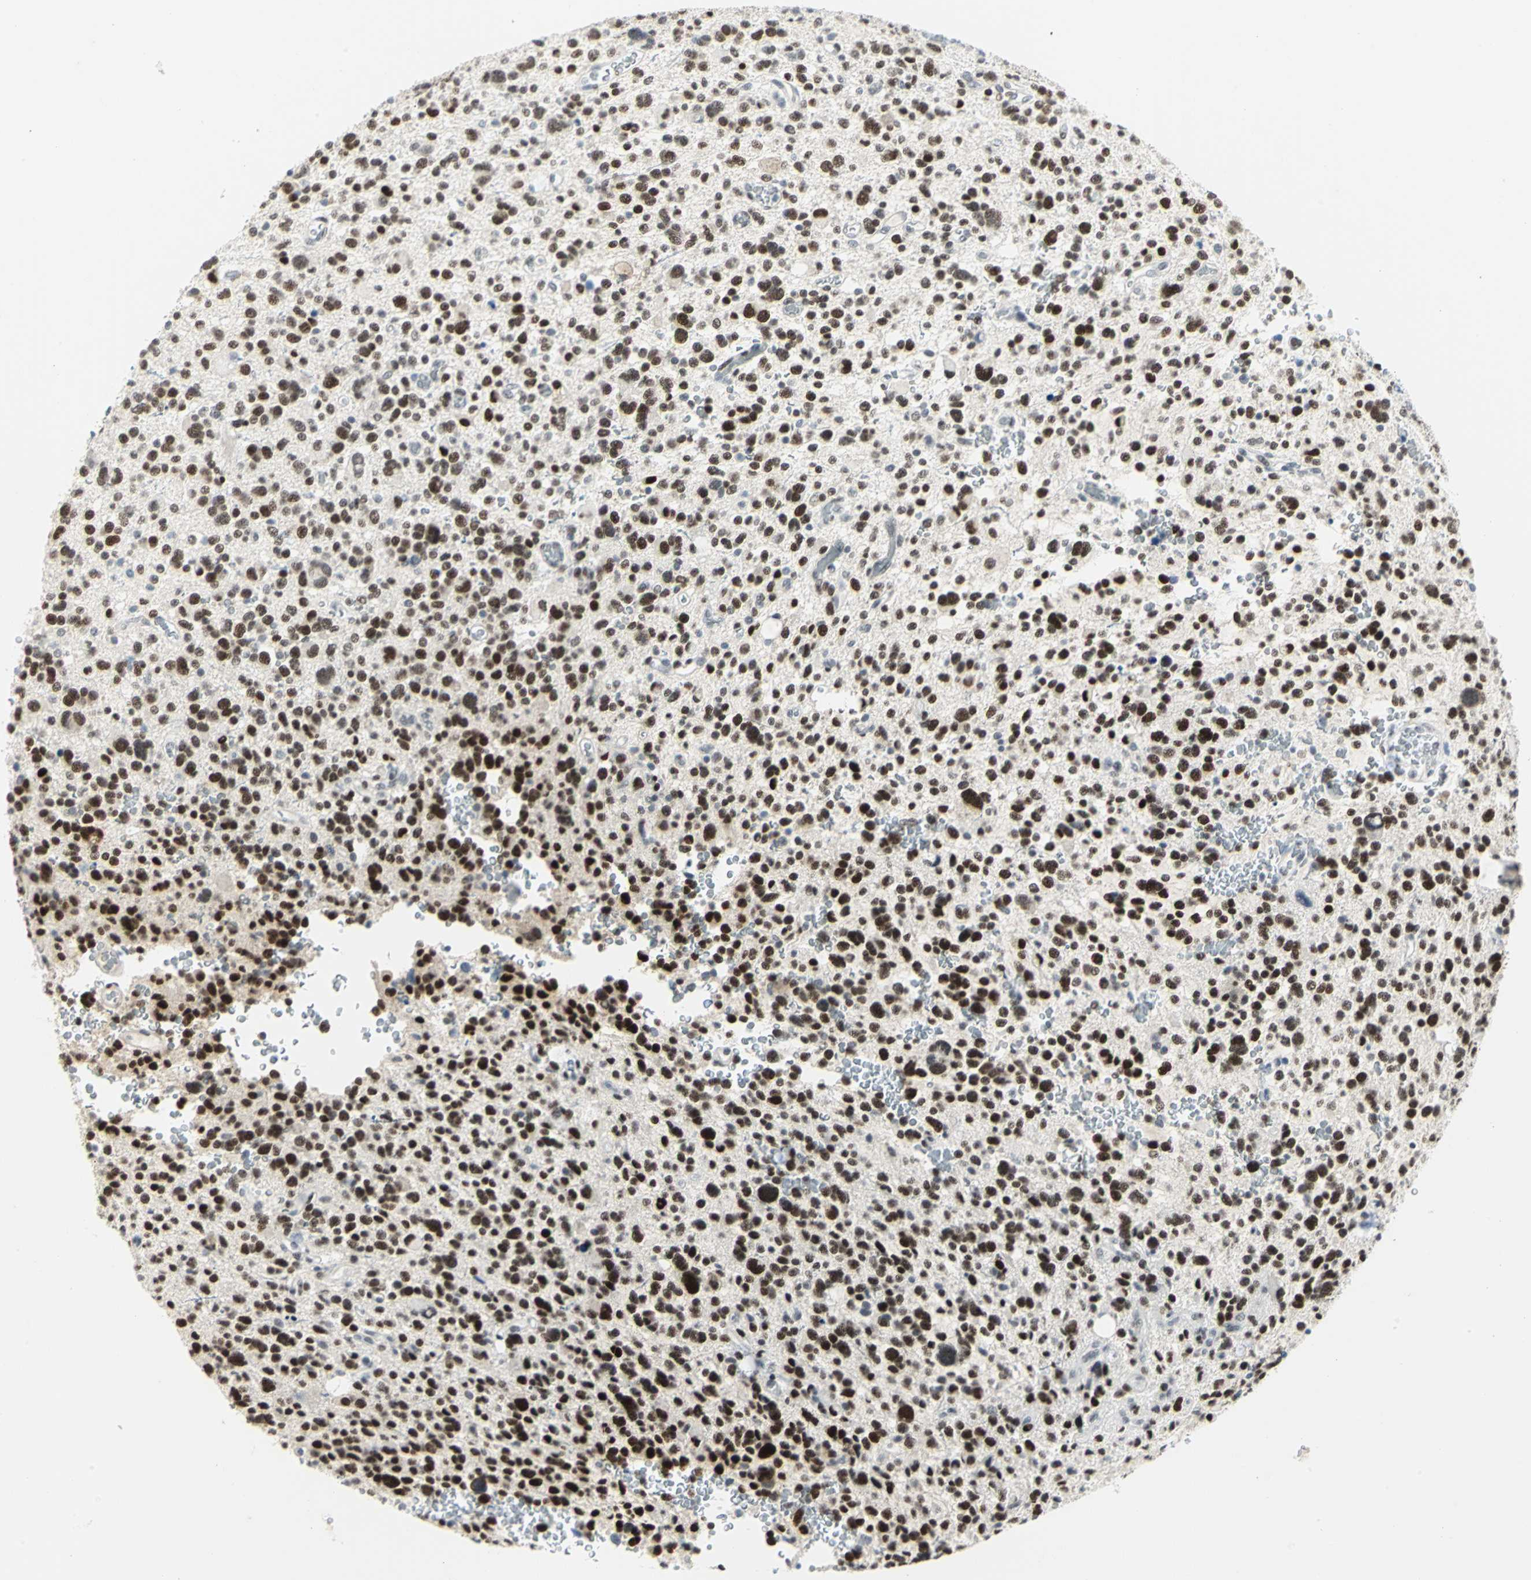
{"staining": {"intensity": "strong", "quantity": ">75%", "location": "nuclear"}, "tissue": "glioma", "cell_type": "Tumor cells", "image_type": "cancer", "snomed": [{"axis": "morphology", "description": "Glioma, malignant, High grade"}, {"axis": "topography", "description": "Brain"}], "caption": "The histopathology image shows staining of glioma, revealing strong nuclear protein expression (brown color) within tumor cells.", "gene": "MEIS2", "patient": {"sex": "male", "age": 48}}